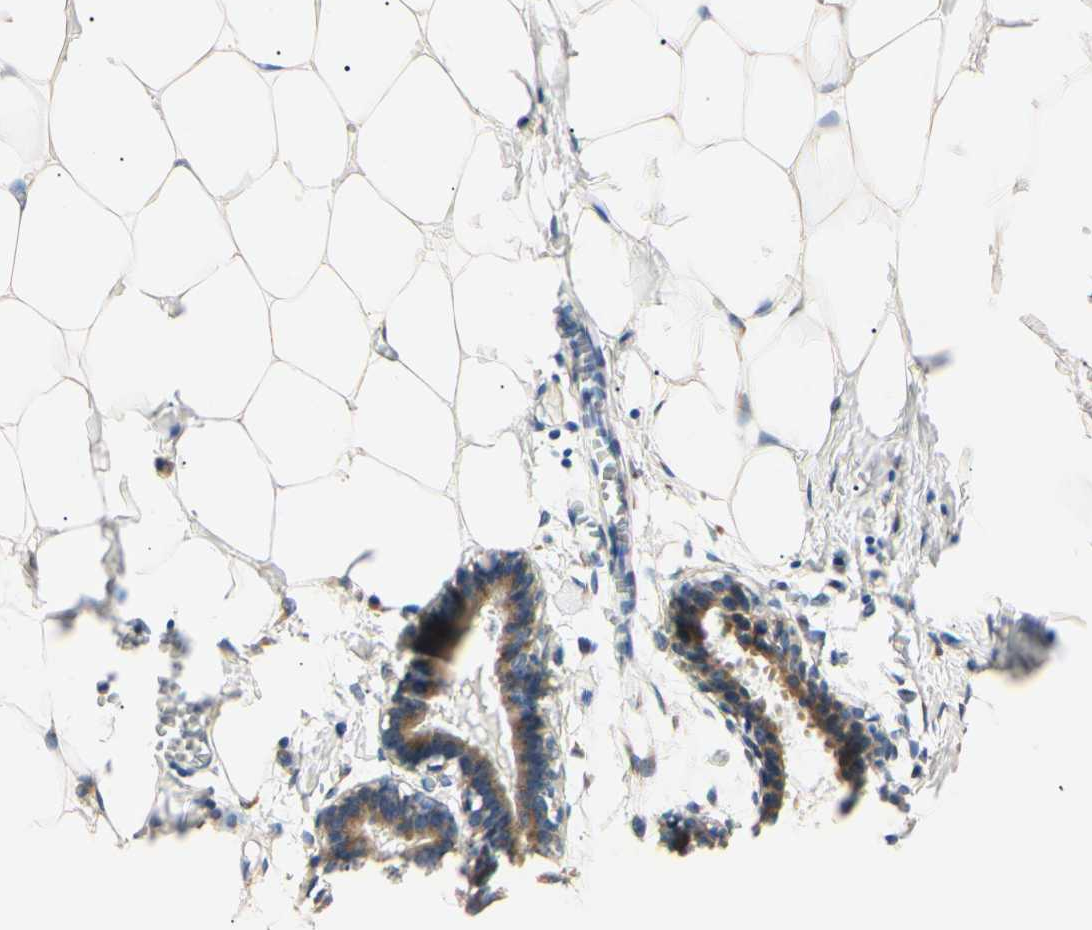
{"staining": {"intensity": "negative", "quantity": "none", "location": "none"}, "tissue": "breast", "cell_type": "Adipocytes", "image_type": "normal", "snomed": [{"axis": "morphology", "description": "Normal tissue, NOS"}, {"axis": "topography", "description": "Breast"}], "caption": "The photomicrograph shows no staining of adipocytes in benign breast.", "gene": "IER3IP1", "patient": {"sex": "female", "age": 27}}